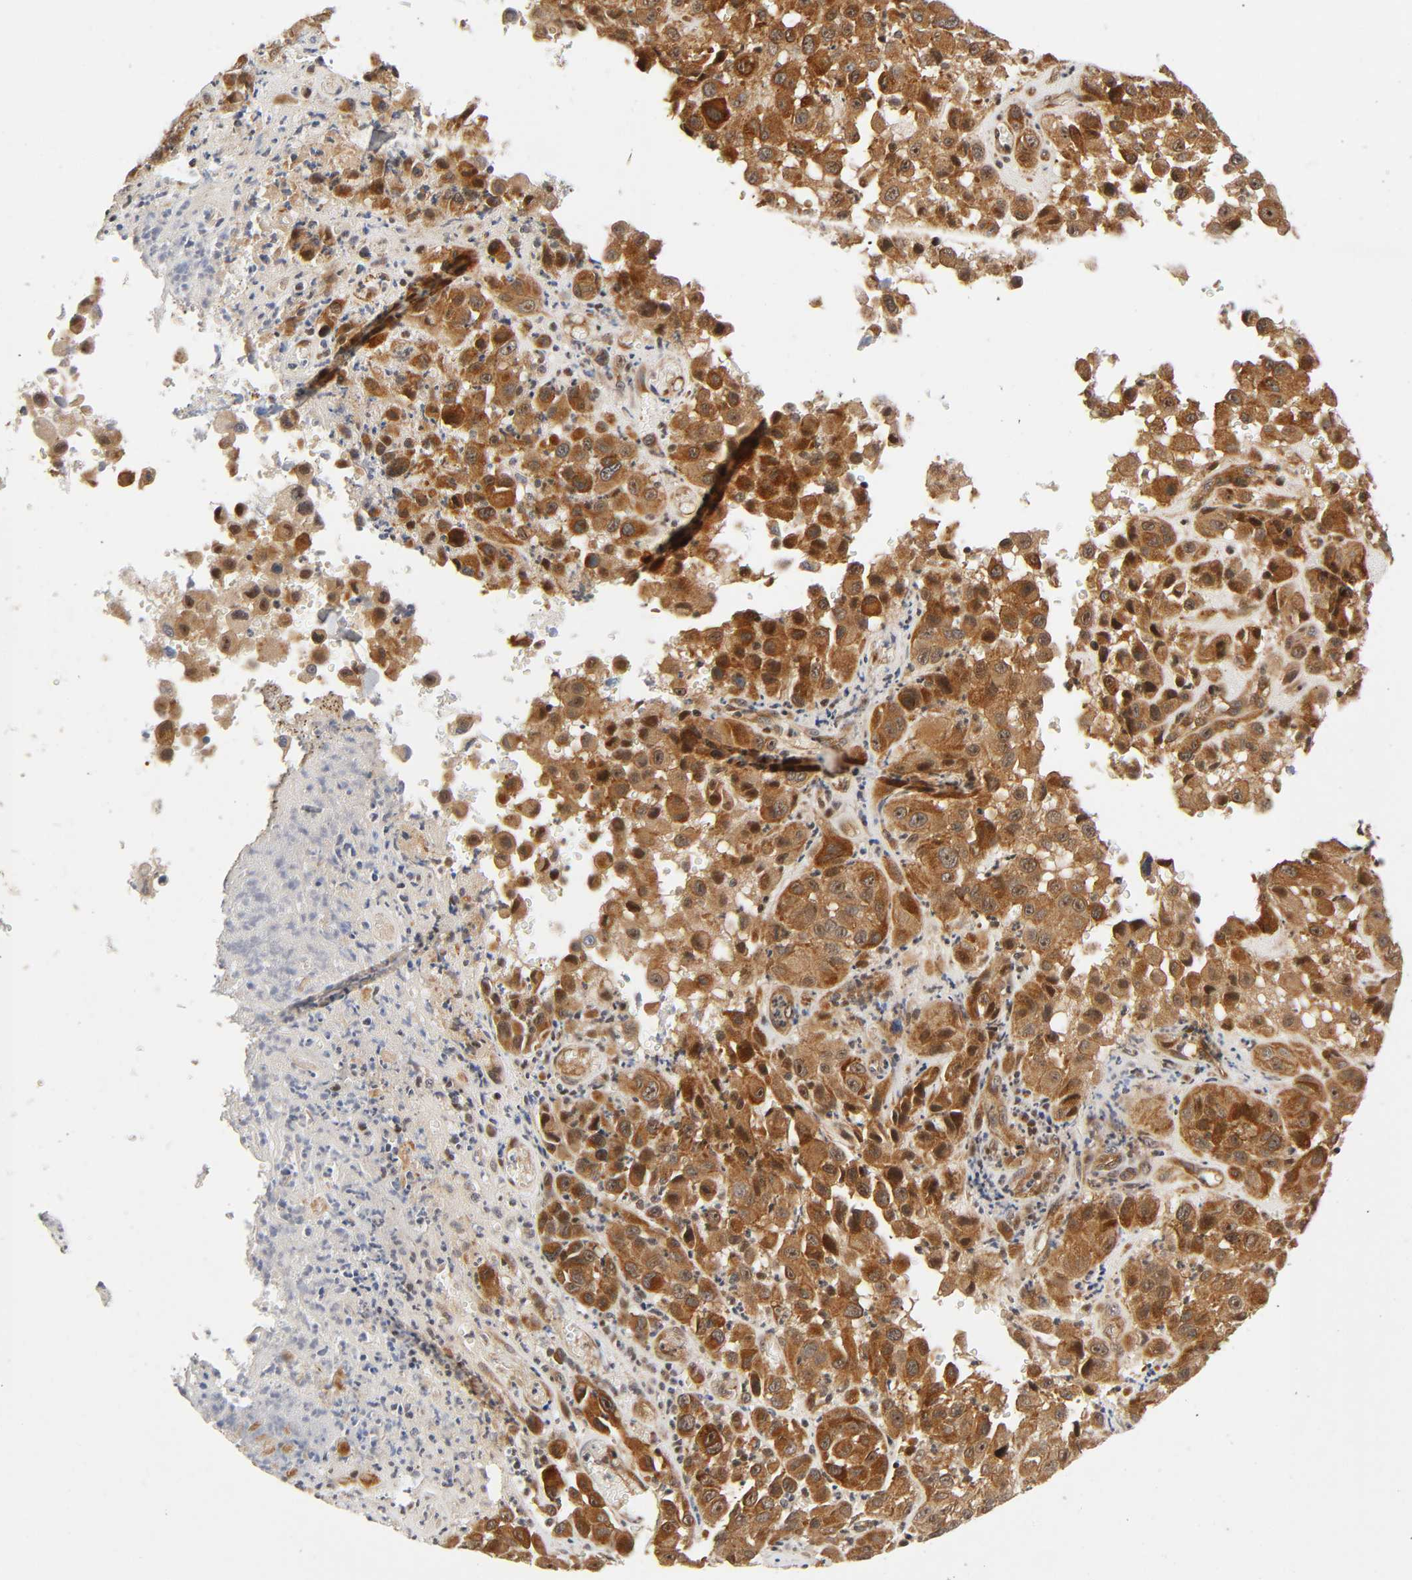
{"staining": {"intensity": "strong", "quantity": ">75%", "location": "cytoplasmic/membranous,nuclear"}, "tissue": "melanoma", "cell_type": "Tumor cells", "image_type": "cancer", "snomed": [{"axis": "morphology", "description": "Malignant melanoma, NOS"}, {"axis": "topography", "description": "Skin"}], "caption": "Strong cytoplasmic/membranous and nuclear staining for a protein is seen in approximately >75% of tumor cells of malignant melanoma using immunohistochemistry (IHC).", "gene": "IQCJ-SCHIP1", "patient": {"sex": "female", "age": 21}}